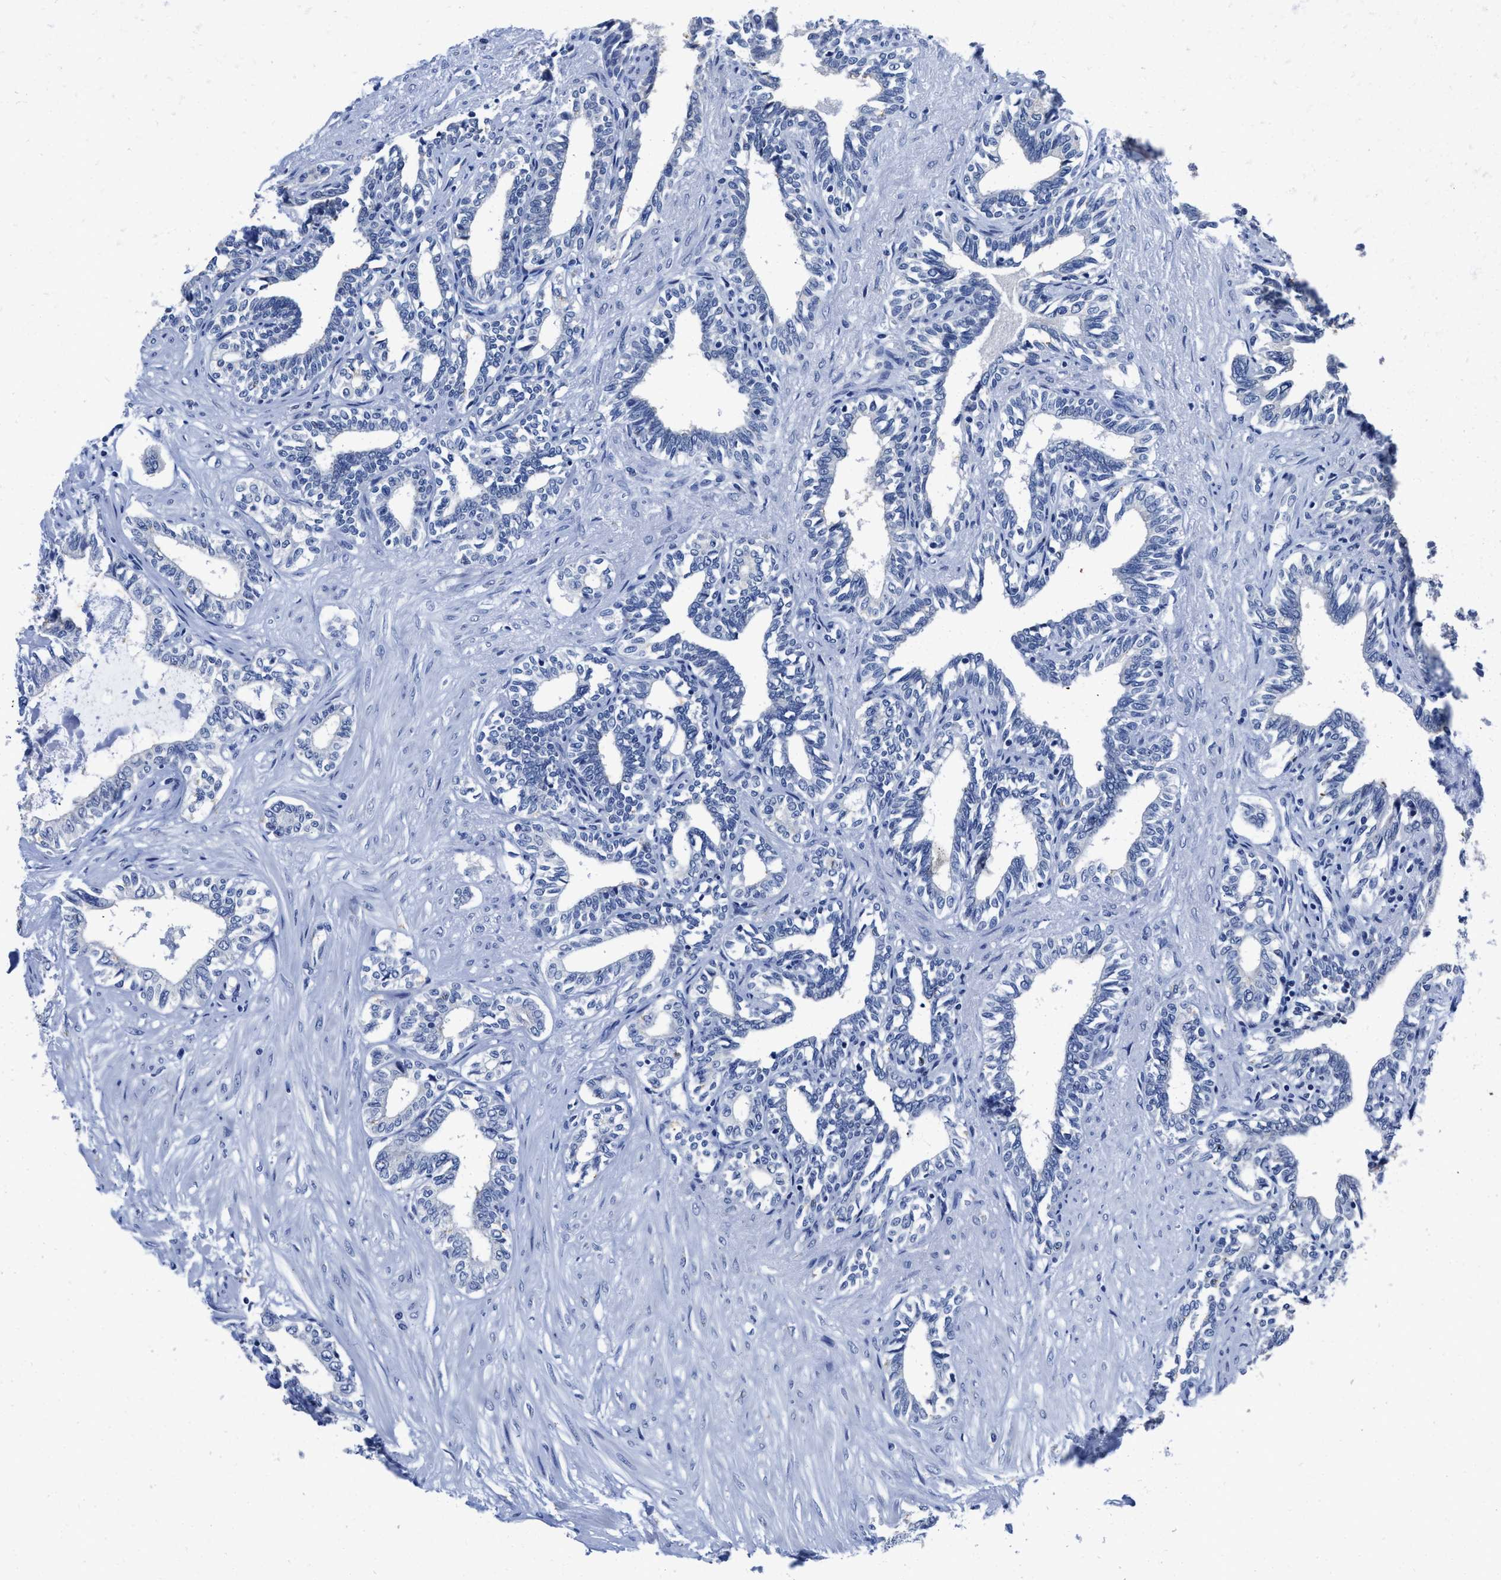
{"staining": {"intensity": "negative", "quantity": "none", "location": "none"}, "tissue": "seminal vesicle", "cell_type": "Glandular cells", "image_type": "normal", "snomed": [{"axis": "morphology", "description": "Normal tissue, NOS"}, {"axis": "morphology", "description": "Adenocarcinoma, High grade"}, {"axis": "topography", "description": "Prostate"}, {"axis": "topography", "description": "Seminal veicle"}], "caption": "Histopathology image shows no significant protein staining in glandular cells of unremarkable seminal vesicle. (IHC, brightfield microscopy, high magnification).", "gene": "HOOK1", "patient": {"sex": "male", "age": 55}}